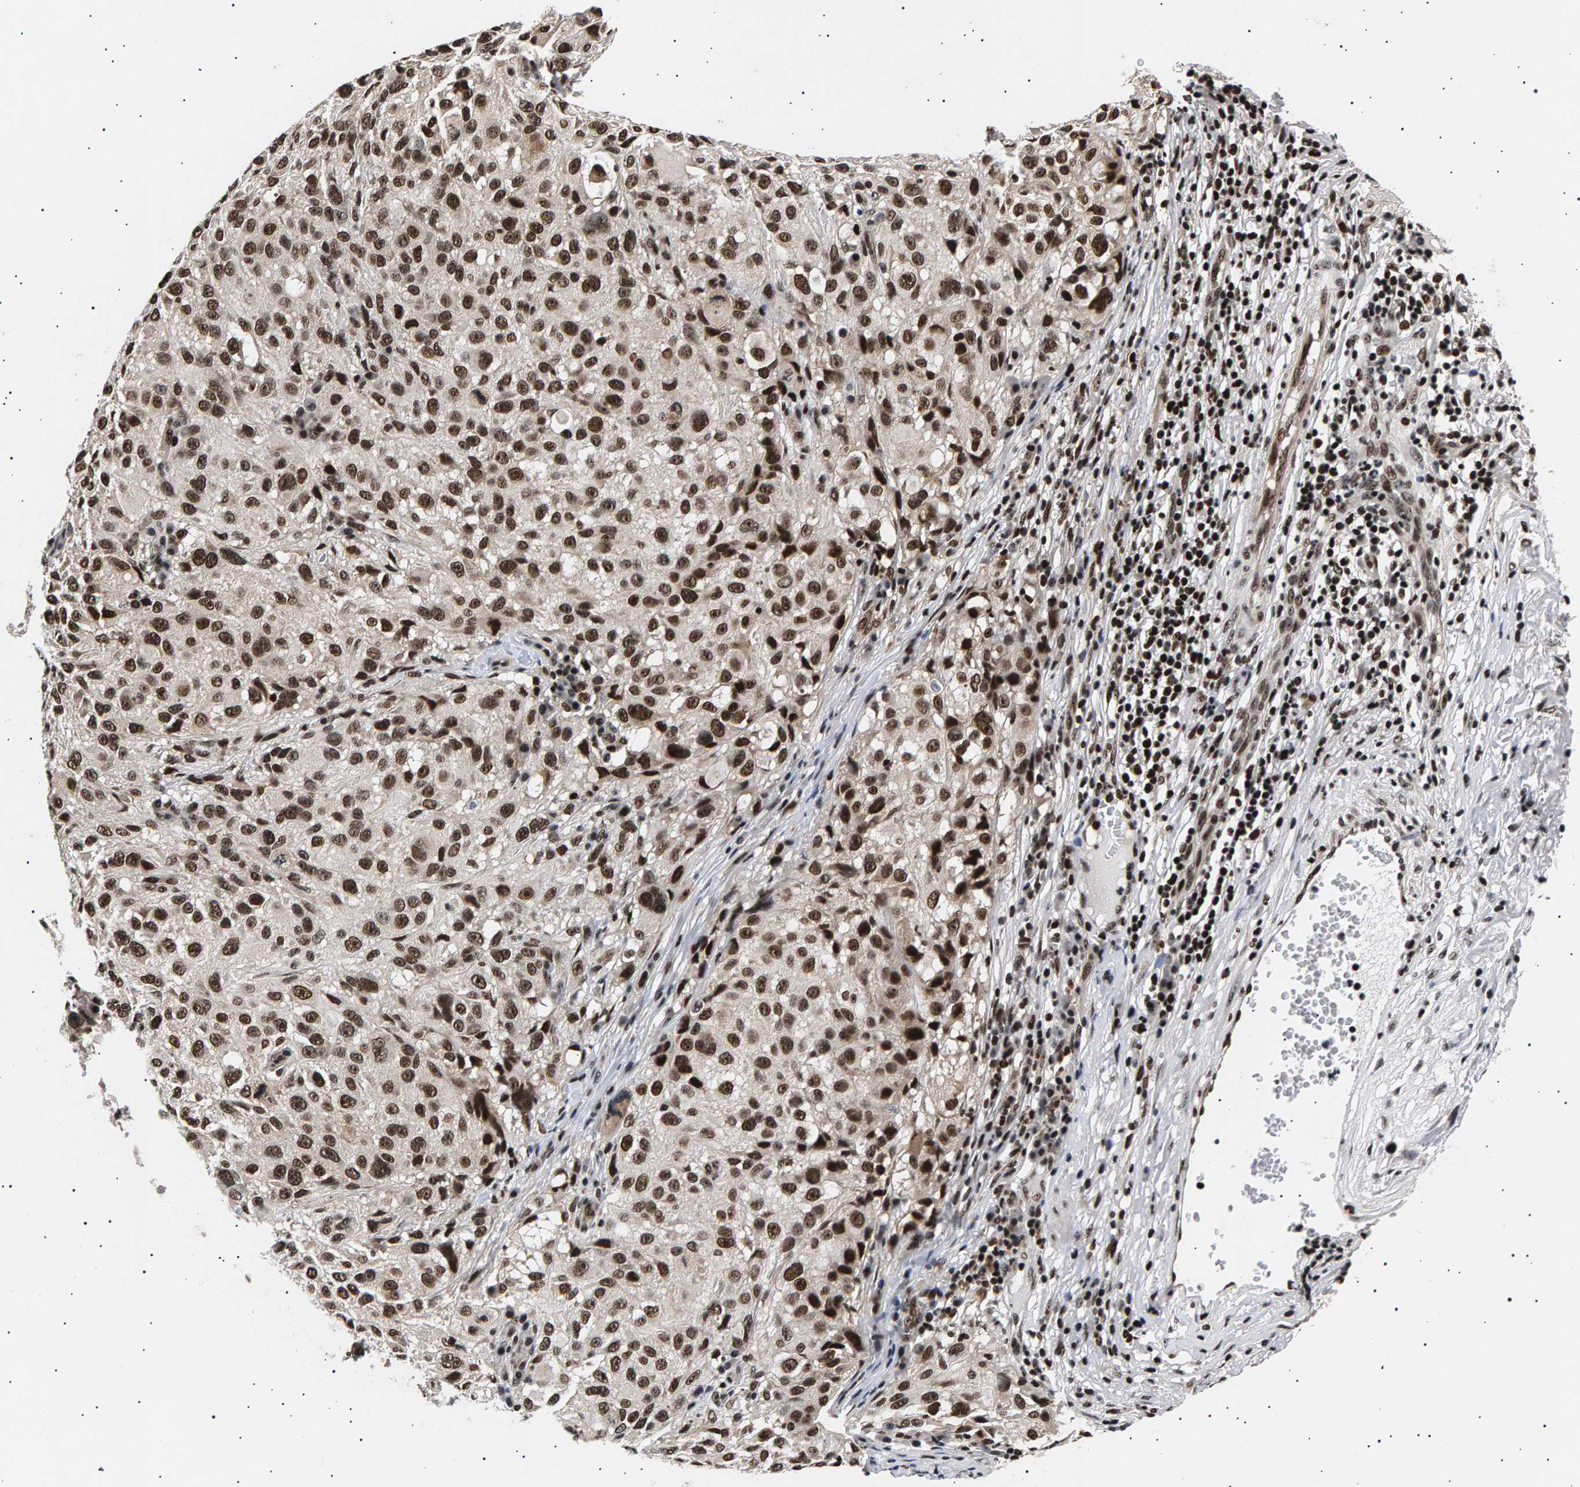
{"staining": {"intensity": "strong", "quantity": ">75%", "location": "nuclear"}, "tissue": "melanoma", "cell_type": "Tumor cells", "image_type": "cancer", "snomed": [{"axis": "morphology", "description": "Necrosis, NOS"}, {"axis": "morphology", "description": "Malignant melanoma, NOS"}, {"axis": "topography", "description": "Skin"}], "caption": "Melanoma stained for a protein (brown) reveals strong nuclear positive positivity in approximately >75% of tumor cells.", "gene": "ANKRD40", "patient": {"sex": "female", "age": 87}}